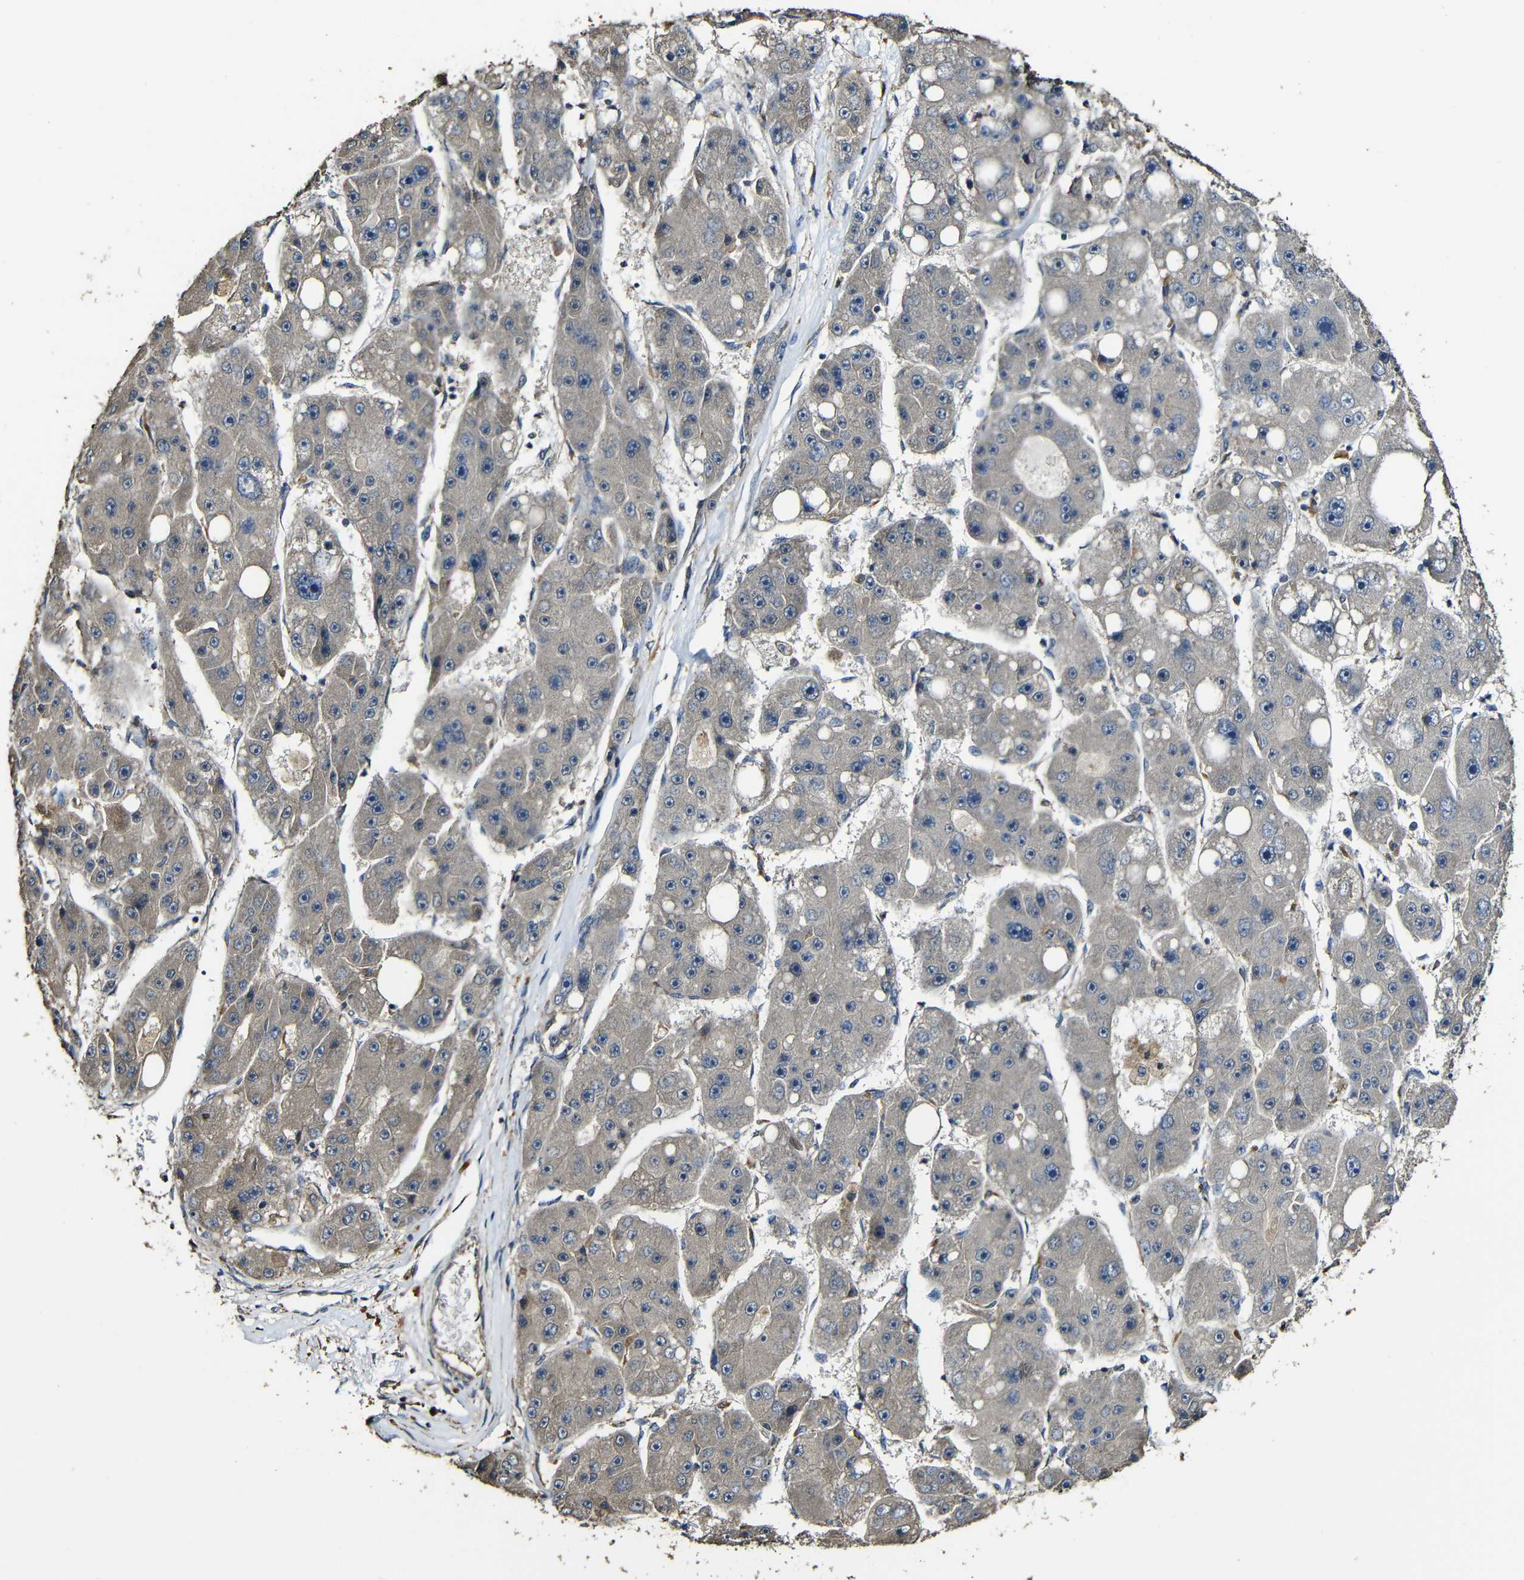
{"staining": {"intensity": "weak", "quantity": ">75%", "location": "cytoplasmic/membranous"}, "tissue": "liver cancer", "cell_type": "Tumor cells", "image_type": "cancer", "snomed": [{"axis": "morphology", "description": "Carcinoma, Hepatocellular, NOS"}, {"axis": "topography", "description": "Liver"}], "caption": "Immunohistochemical staining of human liver hepatocellular carcinoma displays weak cytoplasmic/membranous protein positivity in approximately >75% of tumor cells.", "gene": "CASP8", "patient": {"sex": "female", "age": 61}}